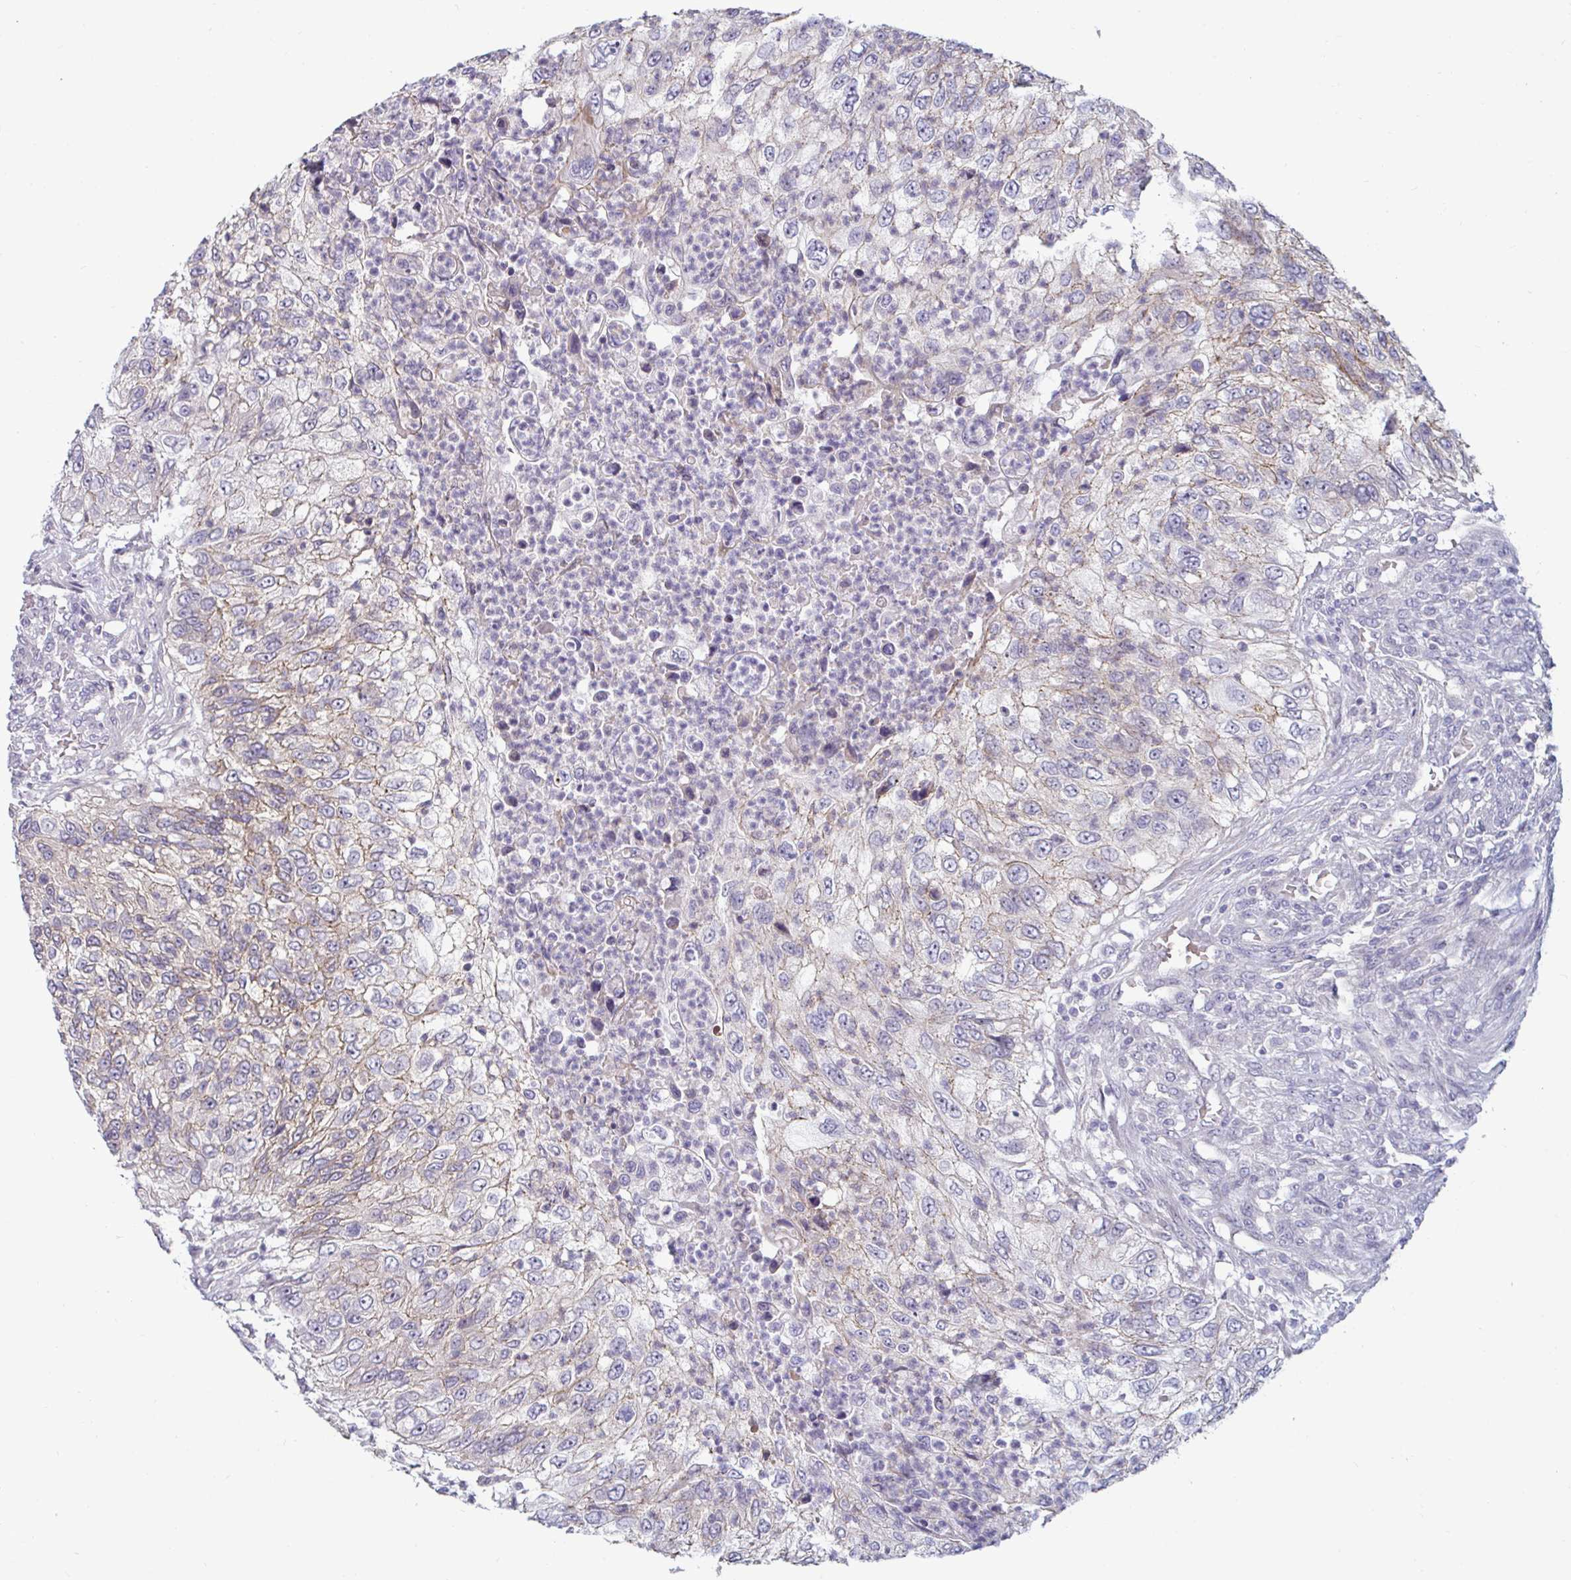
{"staining": {"intensity": "weak", "quantity": "<25%", "location": "cytoplasmic/membranous"}, "tissue": "urothelial cancer", "cell_type": "Tumor cells", "image_type": "cancer", "snomed": [{"axis": "morphology", "description": "Urothelial carcinoma, High grade"}, {"axis": "topography", "description": "Urinary bladder"}], "caption": "The histopathology image reveals no staining of tumor cells in urothelial carcinoma (high-grade).", "gene": "GSTM1", "patient": {"sex": "female", "age": 60}}